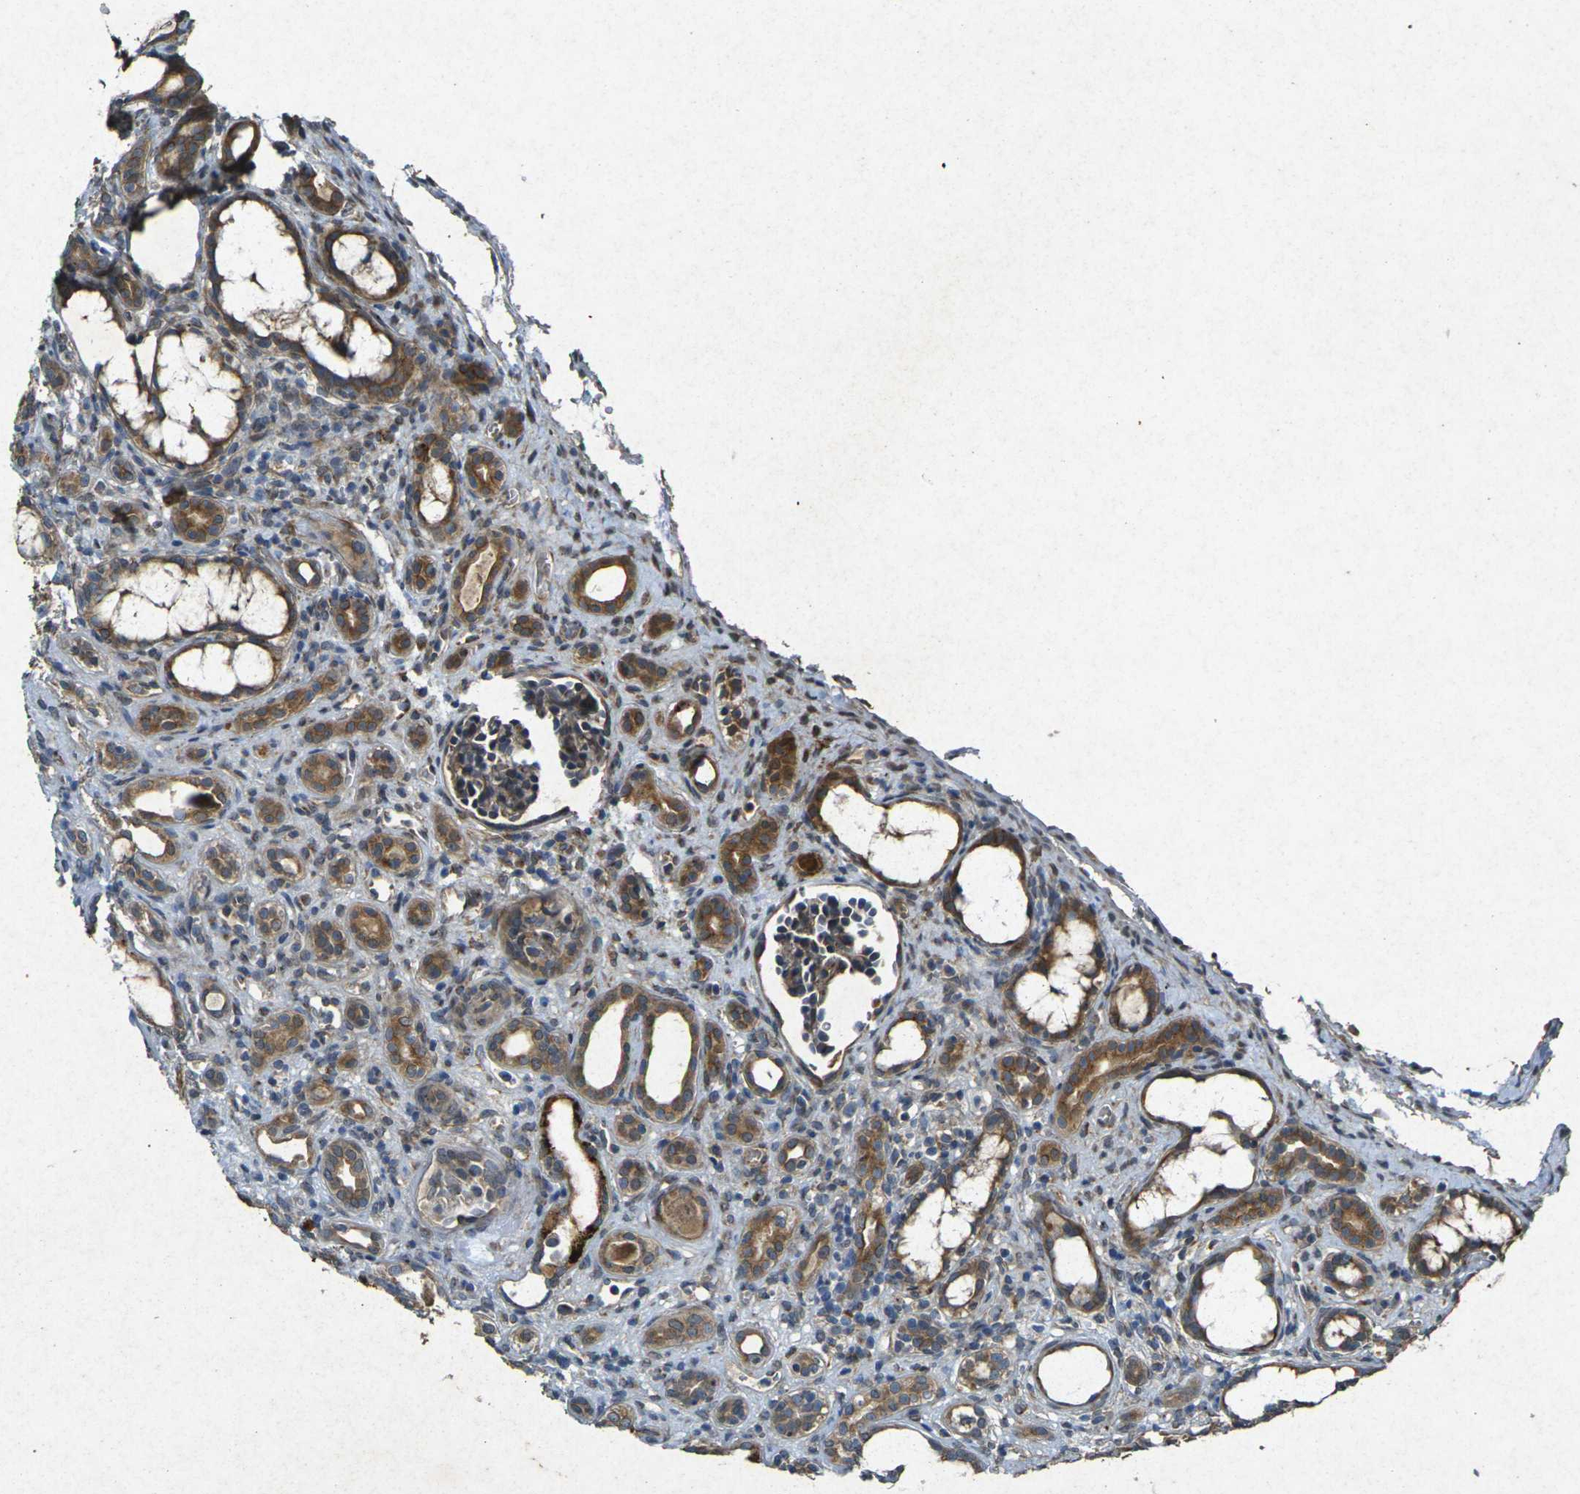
{"staining": {"intensity": "moderate", "quantity": "25%-75%", "location": "cytoplasmic/membranous"}, "tissue": "kidney", "cell_type": "Cells in glomeruli", "image_type": "normal", "snomed": [{"axis": "morphology", "description": "Normal tissue, NOS"}, {"axis": "topography", "description": "Kidney"}], "caption": "Cells in glomeruli exhibit medium levels of moderate cytoplasmic/membranous expression in about 25%-75% of cells in unremarkable human kidney. (DAB (3,3'-diaminobenzidine) IHC with brightfield microscopy, high magnification).", "gene": "RGMA", "patient": {"sex": "male", "age": 7}}